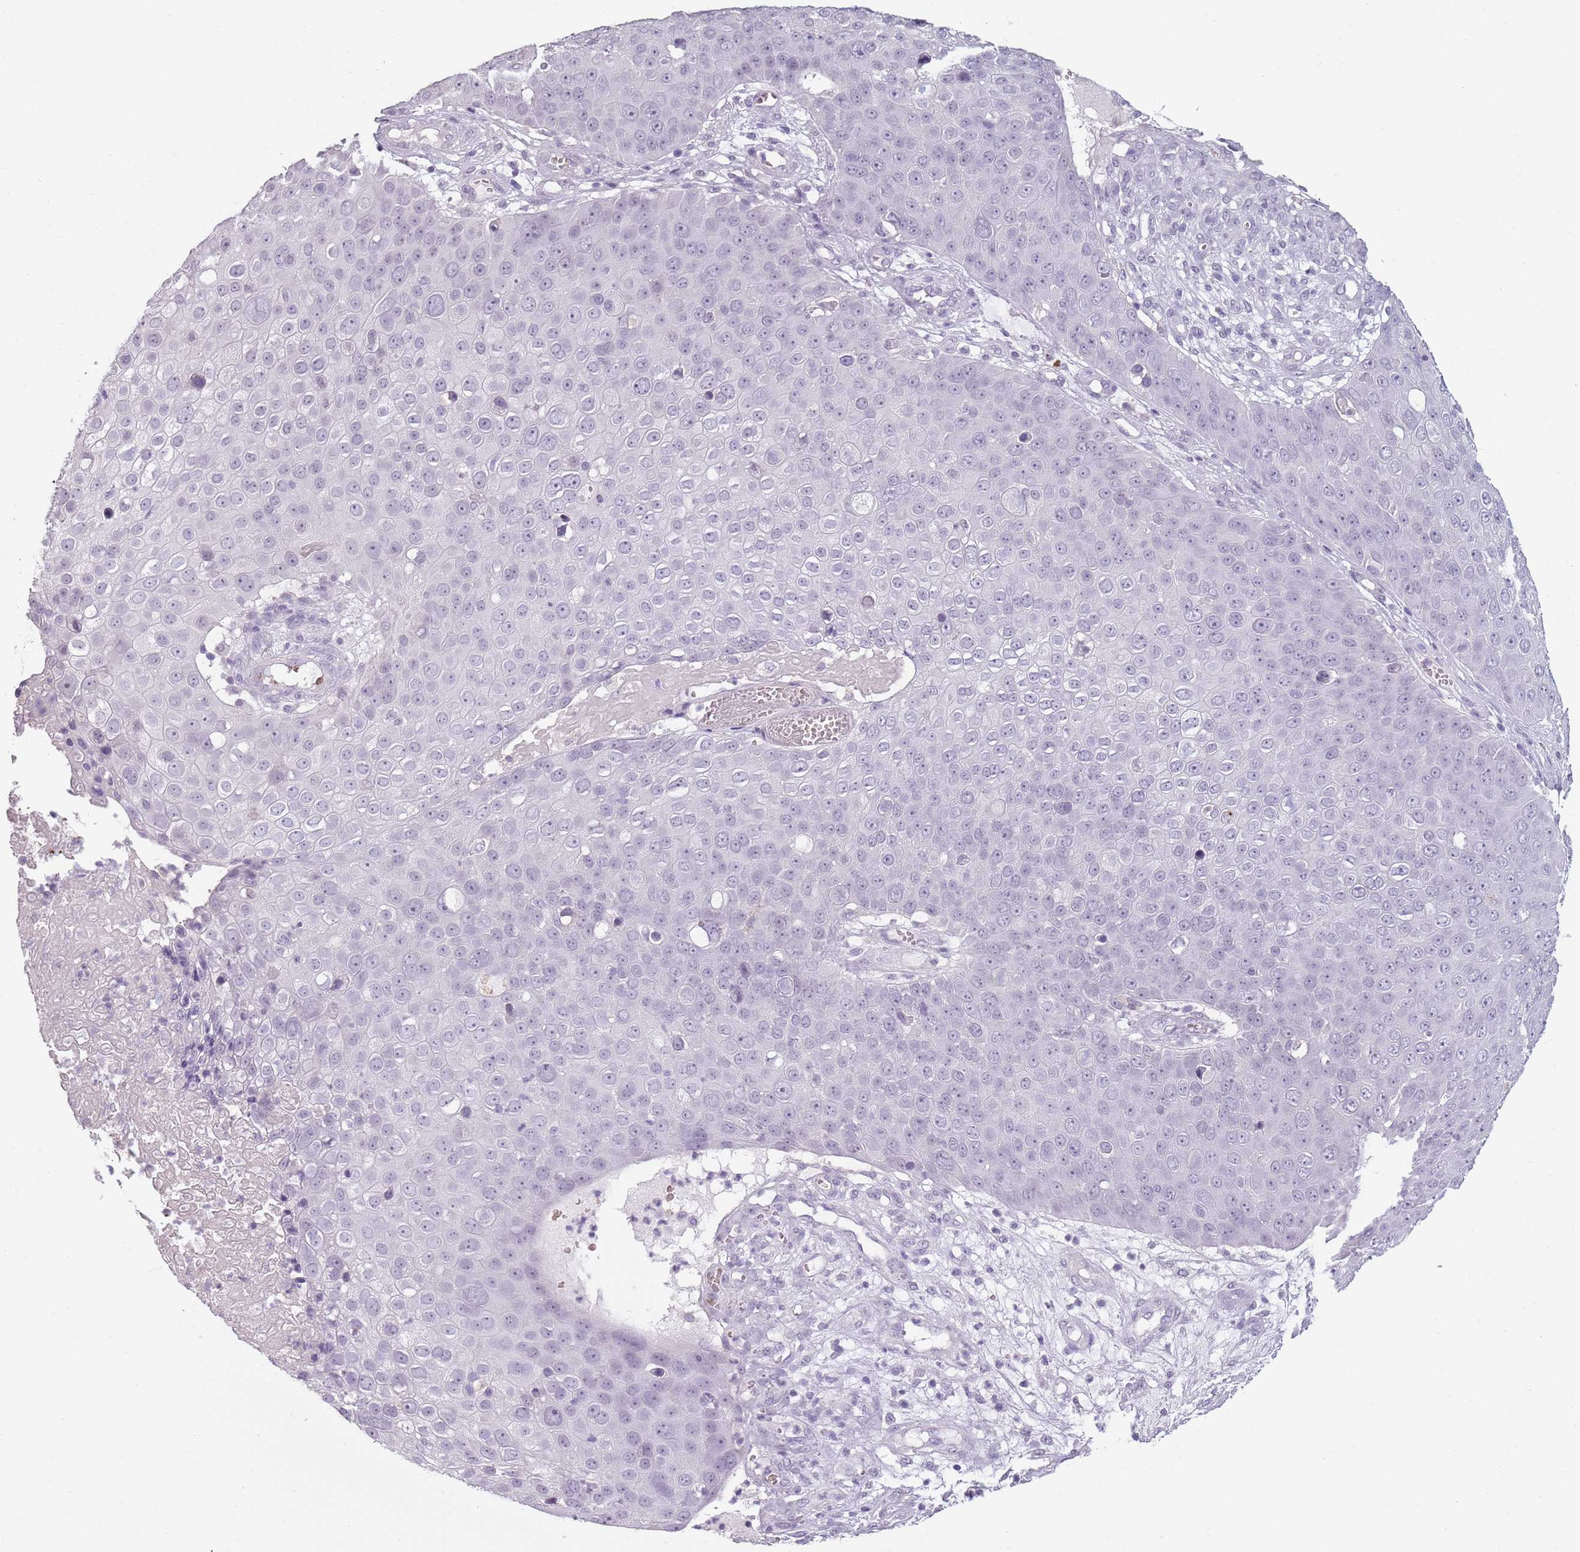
{"staining": {"intensity": "negative", "quantity": "none", "location": "none"}, "tissue": "skin cancer", "cell_type": "Tumor cells", "image_type": "cancer", "snomed": [{"axis": "morphology", "description": "Squamous cell carcinoma, NOS"}, {"axis": "topography", "description": "Skin"}], "caption": "A high-resolution image shows immunohistochemistry (IHC) staining of squamous cell carcinoma (skin), which reveals no significant staining in tumor cells.", "gene": "PIEZO1", "patient": {"sex": "male", "age": 71}}